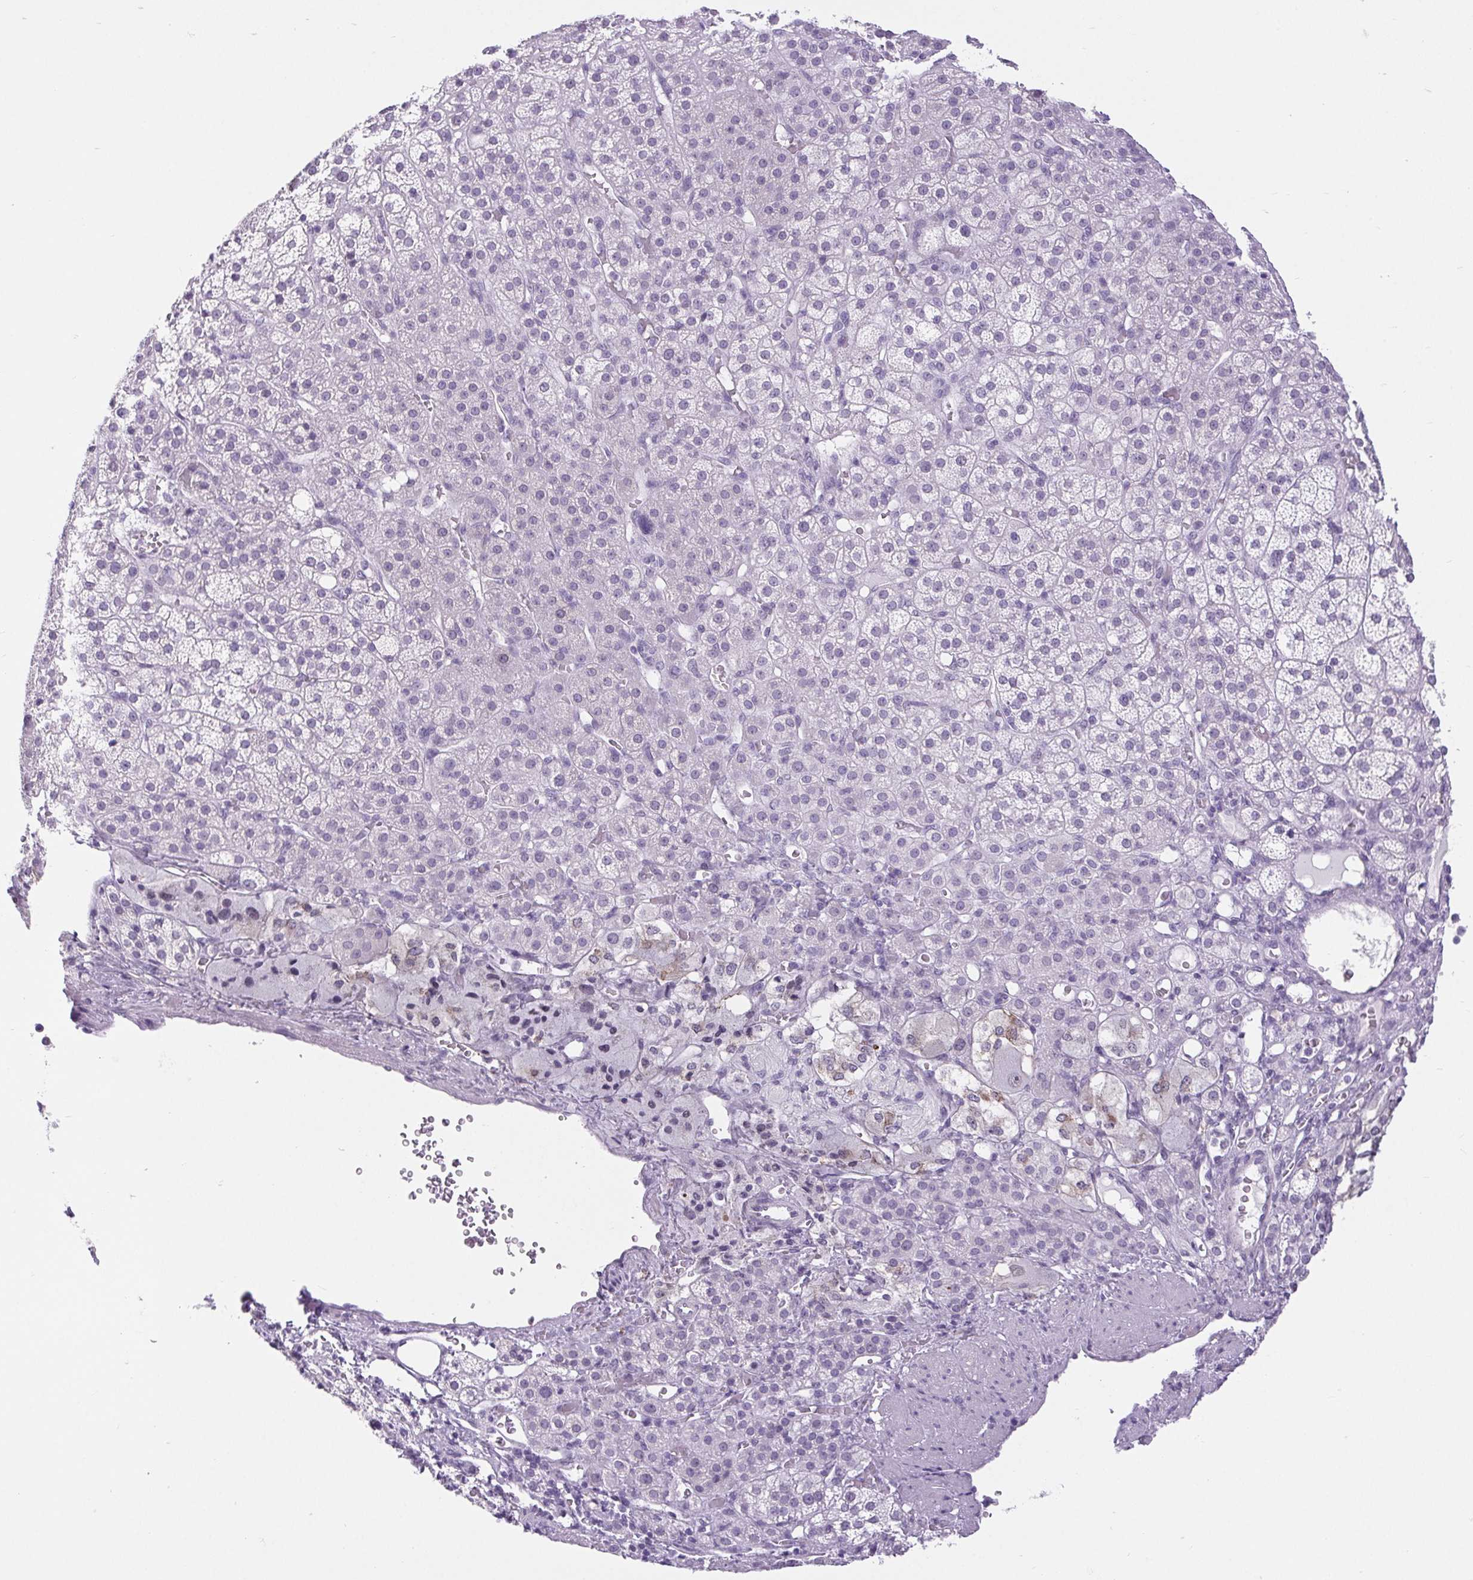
{"staining": {"intensity": "negative", "quantity": "none", "location": "none"}, "tissue": "adrenal gland", "cell_type": "Glandular cells", "image_type": "normal", "snomed": [{"axis": "morphology", "description": "Normal tissue, NOS"}, {"axis": "topography", "description": "Adrenal gland"}], "caption": "Glandular cells show no significant protein positivity in normal adrenal gland. The staining was performed using DAB to visualize the protein expression in brown, while the nuclei were stained in blue with hematoxylin (Magnification: 20x).", "gene": "BCAS1", "patient": {"sex": "female", "age": 60}}